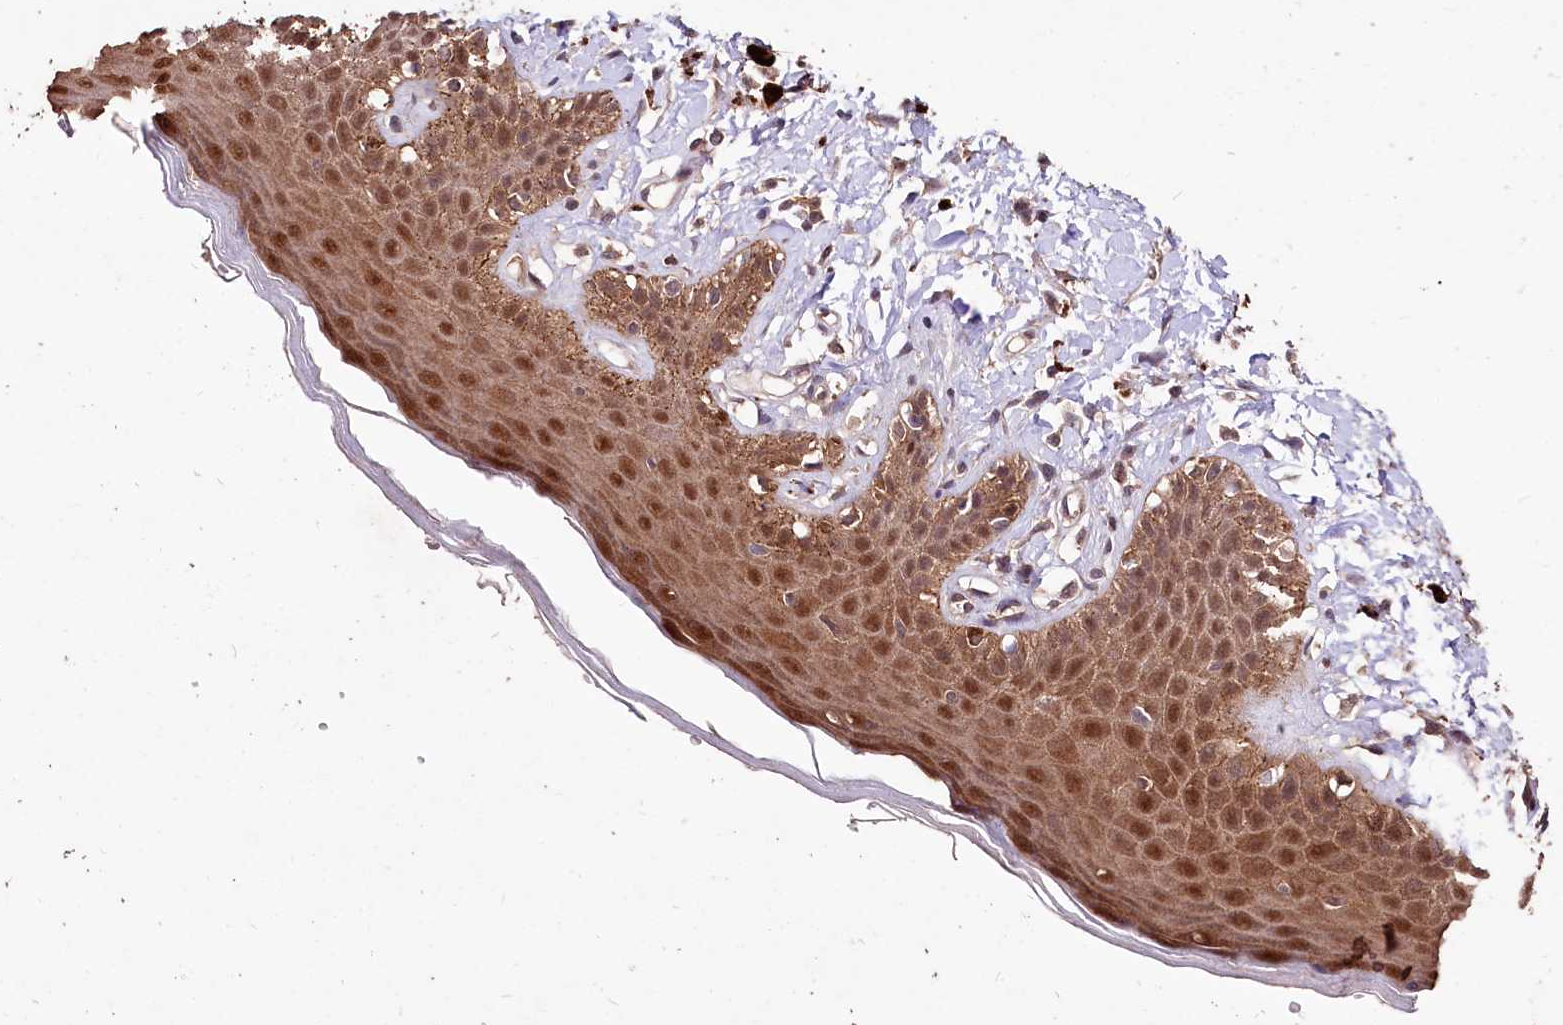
{"staining": {"intensity": "moderate", "quantity": ">75%", "location": "cytoplasmic/membranous,nuclear"}, "tissue": "skin", "cell_type": "Epidermal cells", "image_type": "normal", "snomed": [{"axis": "morphology", "description": "Normal tissue, NOS"}, {"axis": "topography", "description": "Anal"}], "caption": "Moderate cytoplasmic/membranous,nuclear protein expression is identified in approximately >75% of epidermal cells in skin.", "gene": "KLRB1", "patient": {"sex": "female", "age": 78}}